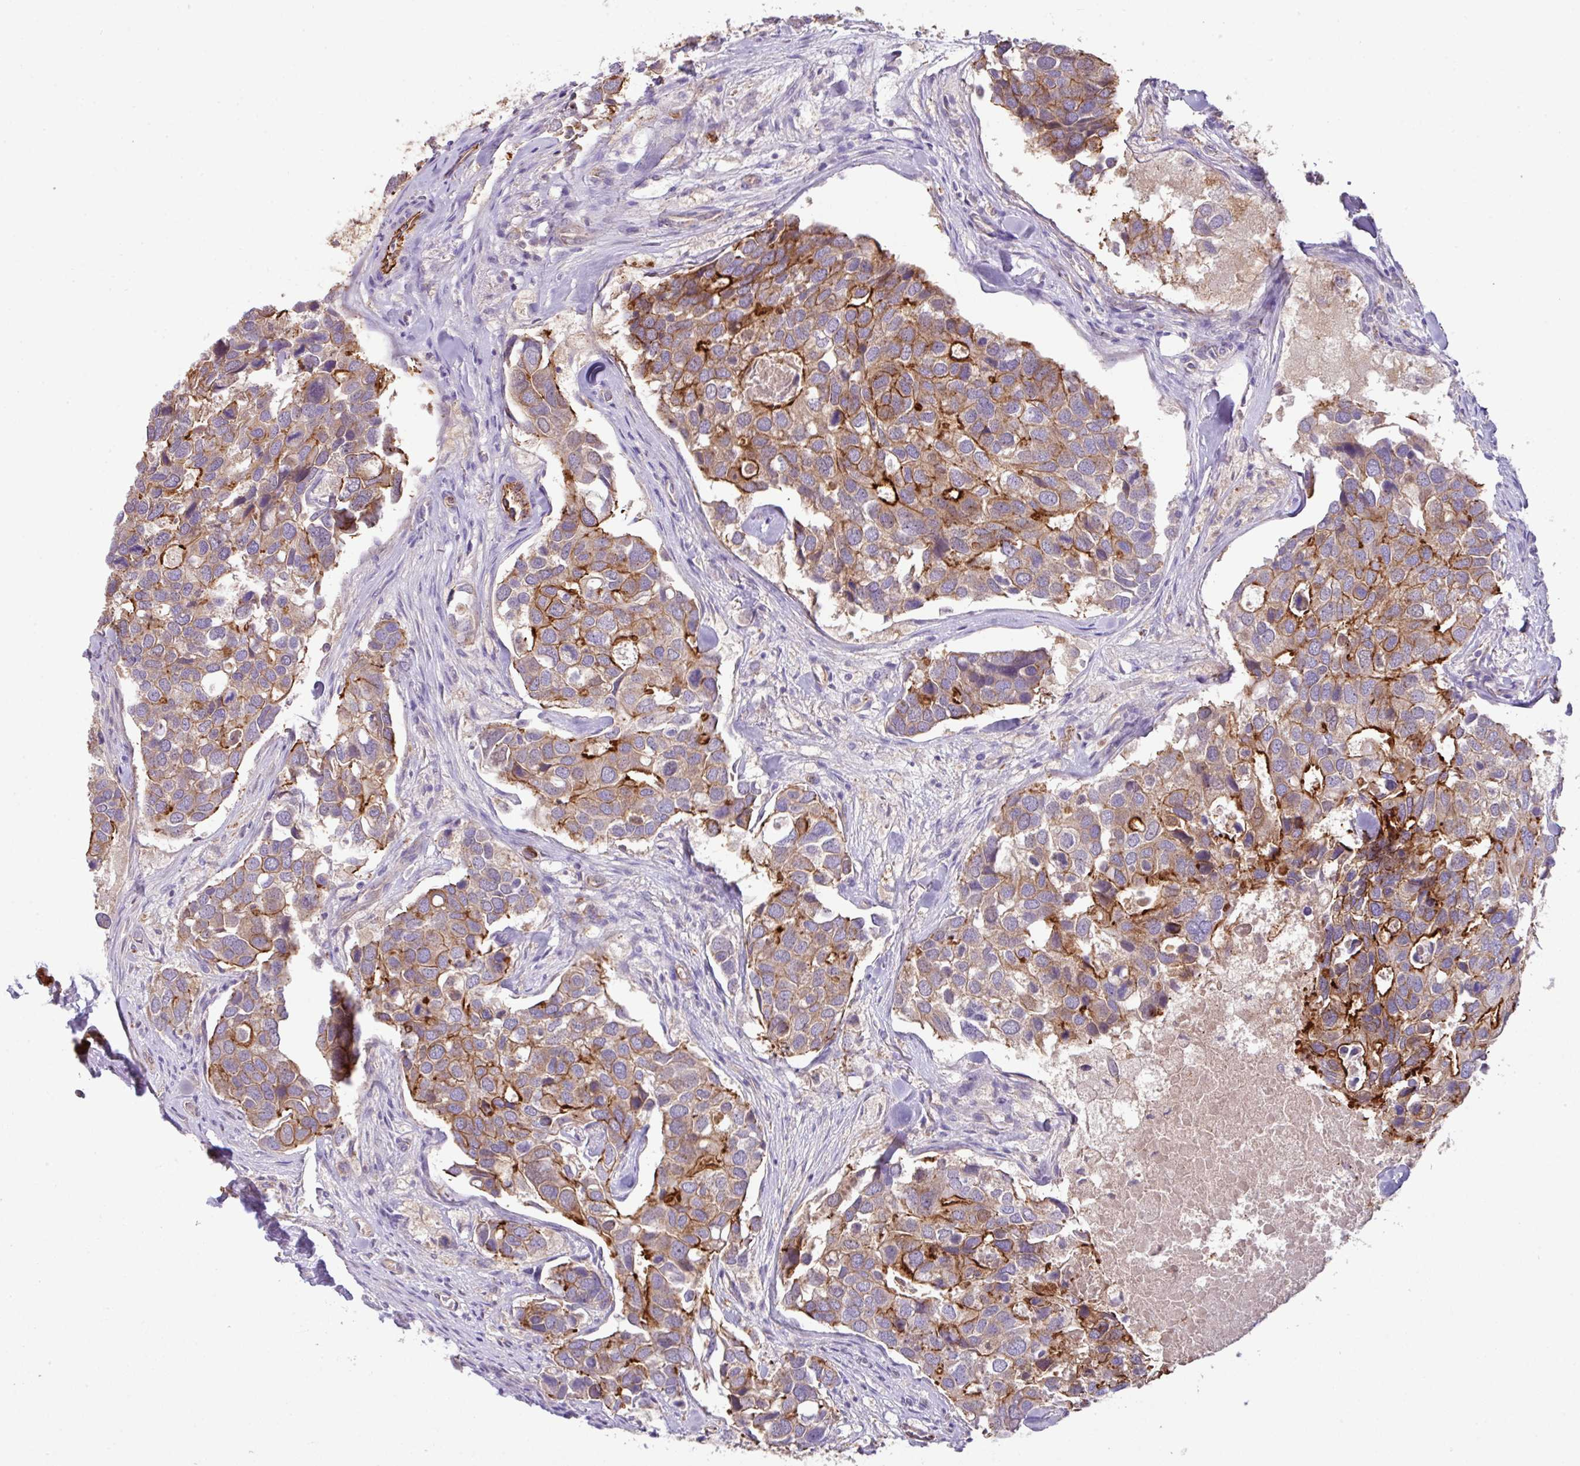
{"staining": {"intensity": "moderate", "quantity": "25%-75%", "location": "cytoplasmic/membranous"}, "tissue": "breast cancer", "cell_type": "Tumor cells", "image_type": "cancer", "snomed": [{"axis": "morphology", "description": "Duct carcinoma"}, {"axis": "topography", "description": "Breast"}], "caption": "Brown immunohistochemical staining in breast invasive ductal carcinoma displays moderate cytoplasmic/membranous expression in about 25%-75% of tumor cells. (DAB (3,3'-diaminobenzidine) IHC with brightfield microscopy, high magnification).", "gene": "LRRC53", "patient": {"sex": "female", "age": 83}}